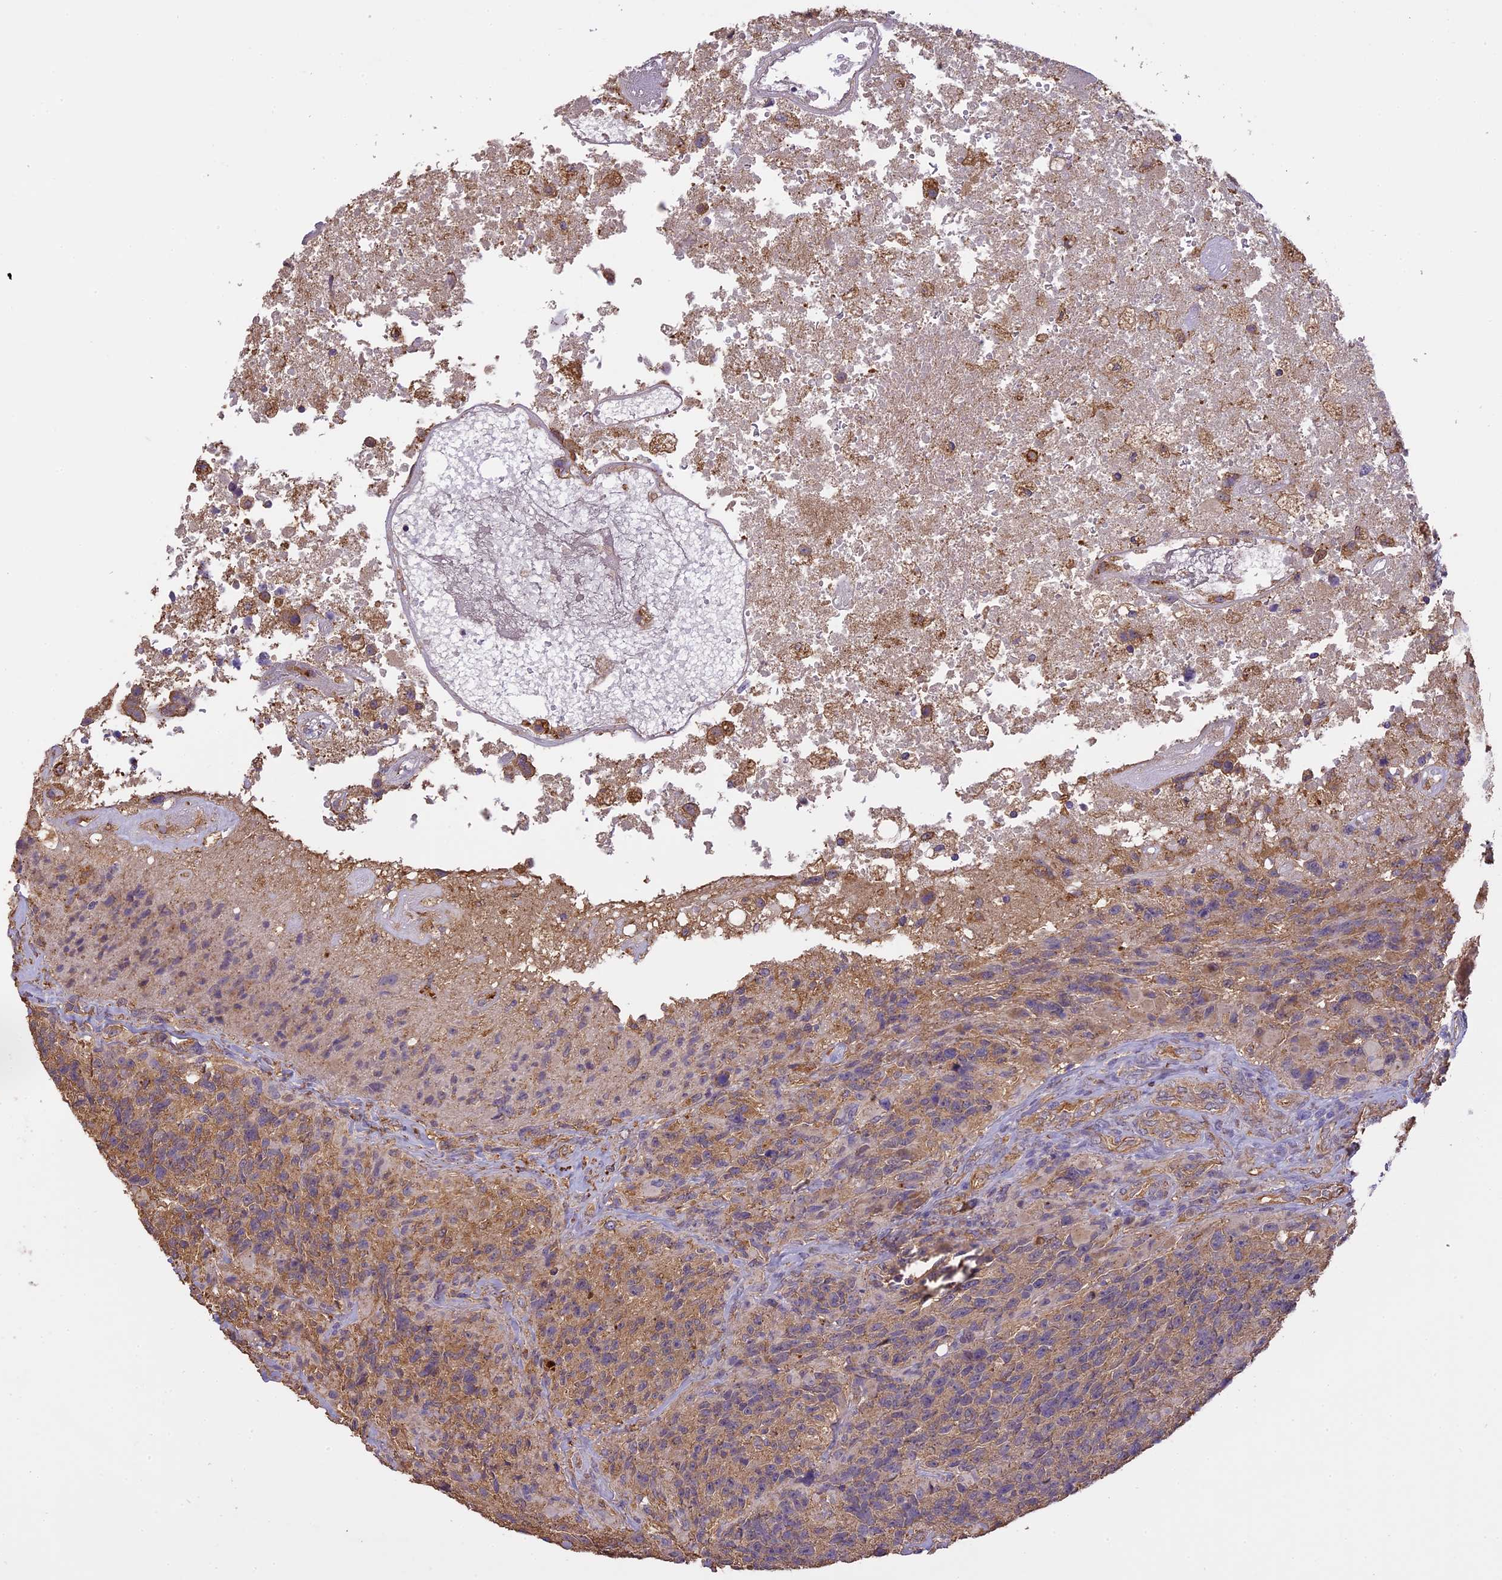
{"staining": {"intensity": "negative", "quantity": "none", "location": "none"}, "tissue": "glioma", "cell_type": "Tumor cells", "image_type": "cancer", "snomed": [{"axis": "morphology", "description": "Glioma, malignant, High grade"}, {"axis": "topography", "description": "Brain"}], "caption": "DAB immunohistochemical staining of human malignant glioma (high-grade) displays no significant expression in tumor cells.", "gene": "ARHGAP19", "patient": {"sex": "male", "age": 76}}